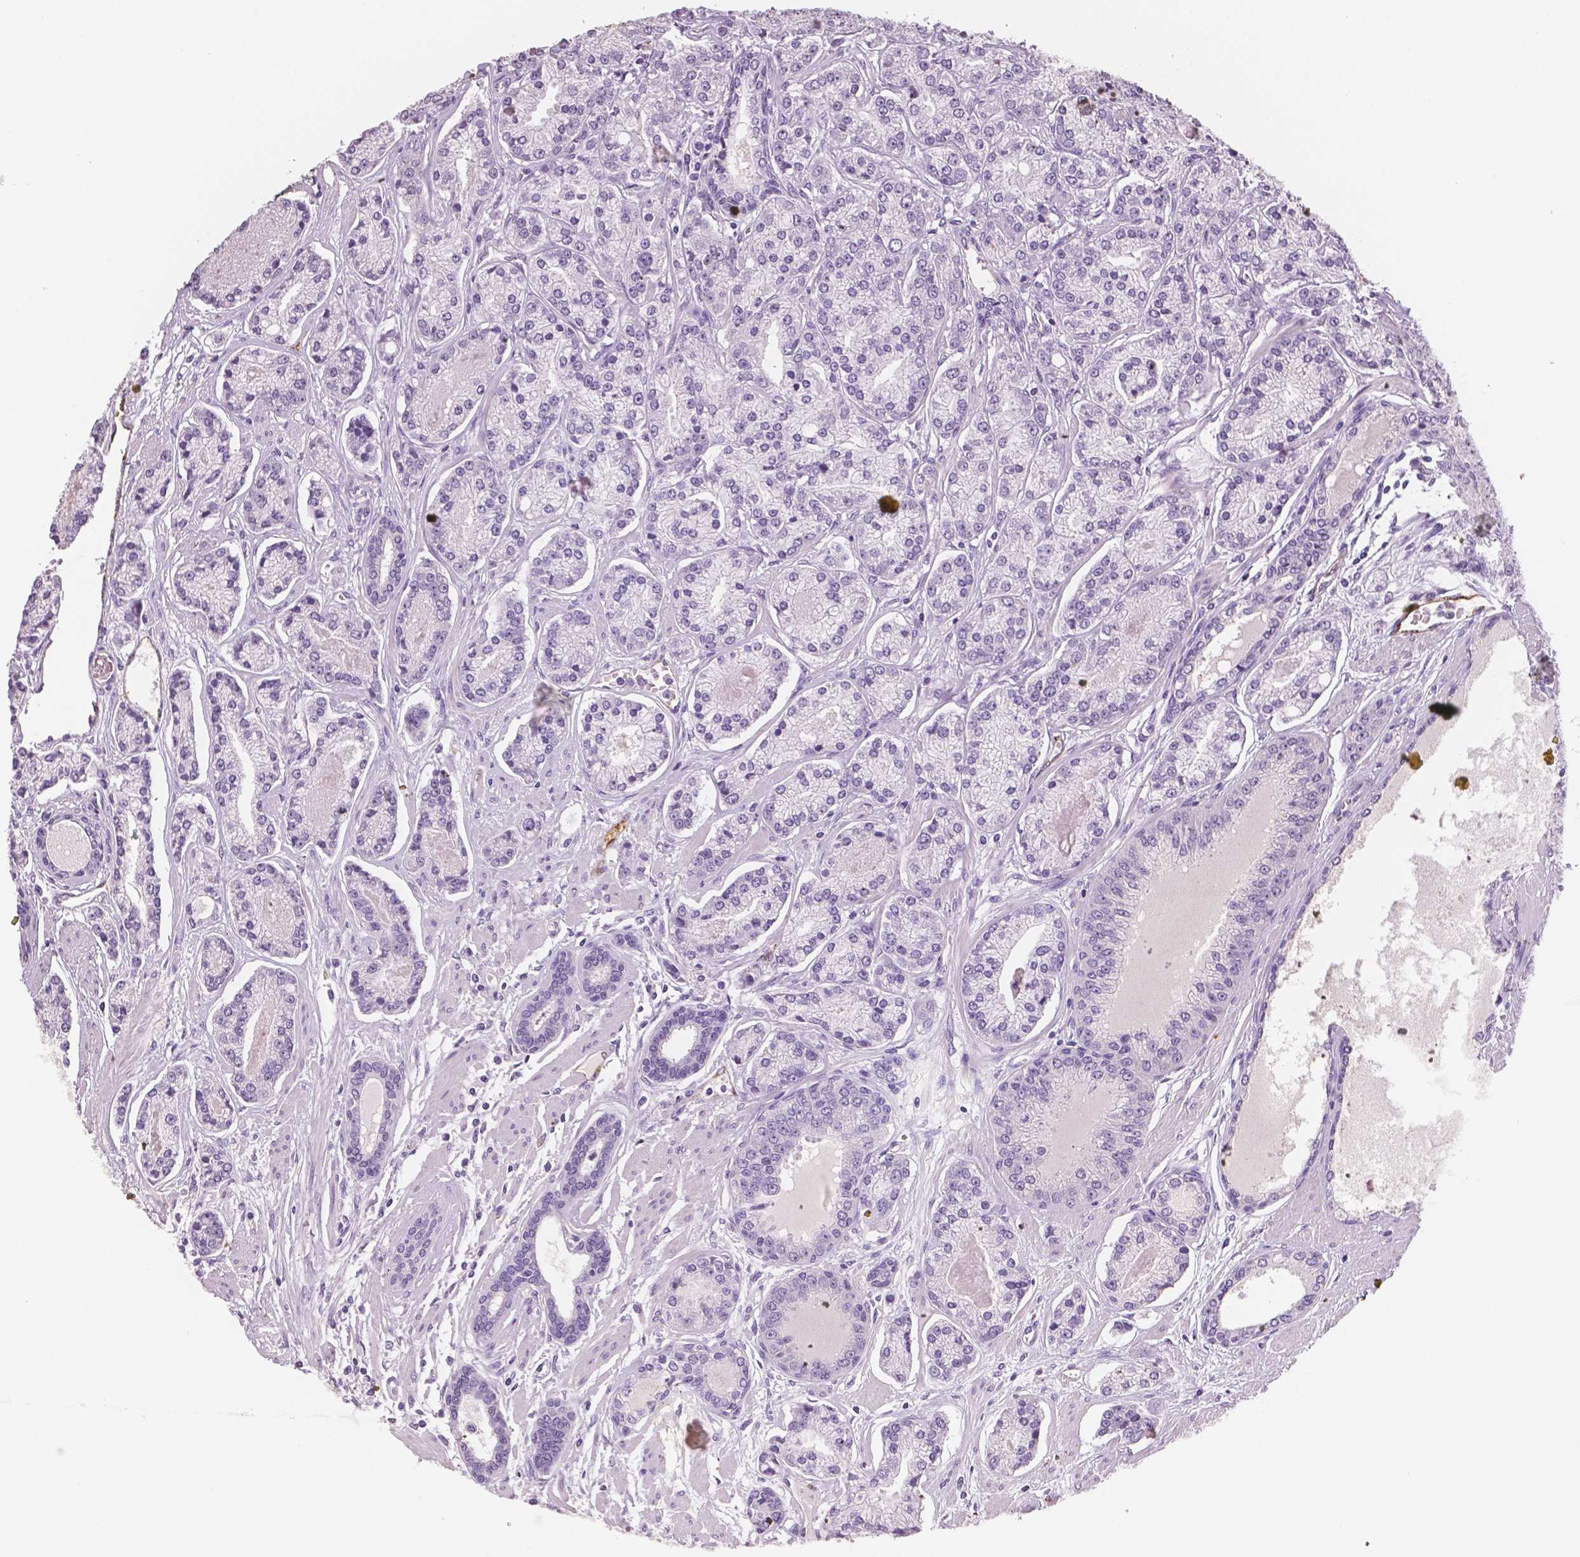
{"staining": {"intensity": "negative", "quantity": "none", "location": "none"}, "tissue": "prostate cancer", "cell_type": "Tumor cells", "image_type": "cancer", "snomed": [{"axis": "morphology", "description": "Adenocarcinoma, NOS"}, {"axis": "topography", "description": "Prostate"}], "caption": "There is no significant staining in tumor cells of prostate adenocarcinoma.", "gene": "TSPAN7", "patient": {"sex": "male", "age": 64}}